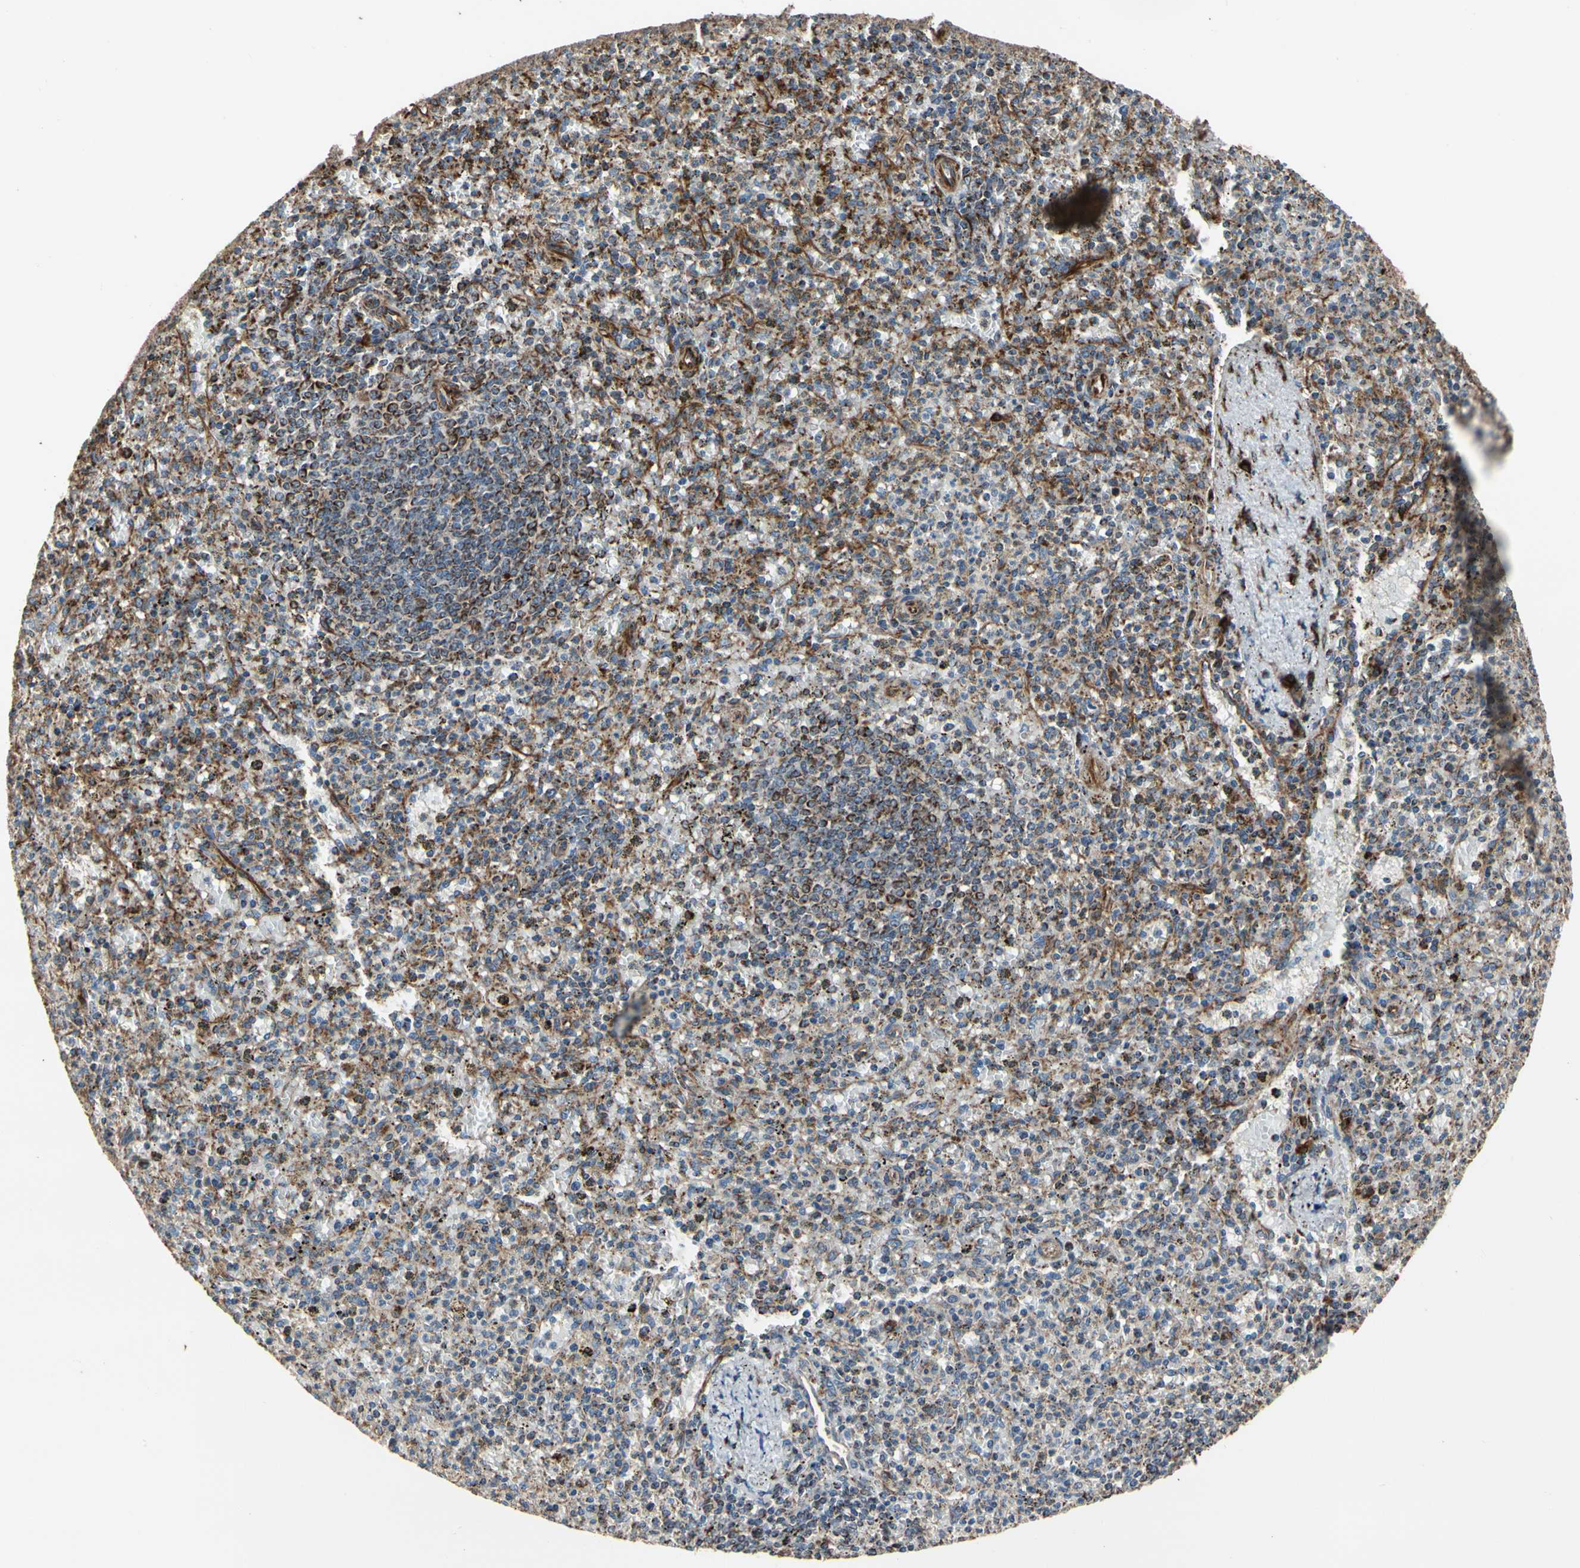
{"staining": {"intensity": "strong", "quantity": "<25%", "location": "cytoplasmic/membranous"}, "tissue": "spleen", "cell_type": "Cells in red pulp", "image_type": "normal", "snomed": [{"axis": "morphology", "description": "Normal tissue, NOS"}, {"axis": "topography", "description": "Spleen"}], "caption": "Brown immunohistochemical staining in normal human spleen shows strong cytoplasmic/membranous expression in about <25% of cells in red pulp.", "gene": "TUBA1A", "patient": {"sex": "male", "age": 72}}